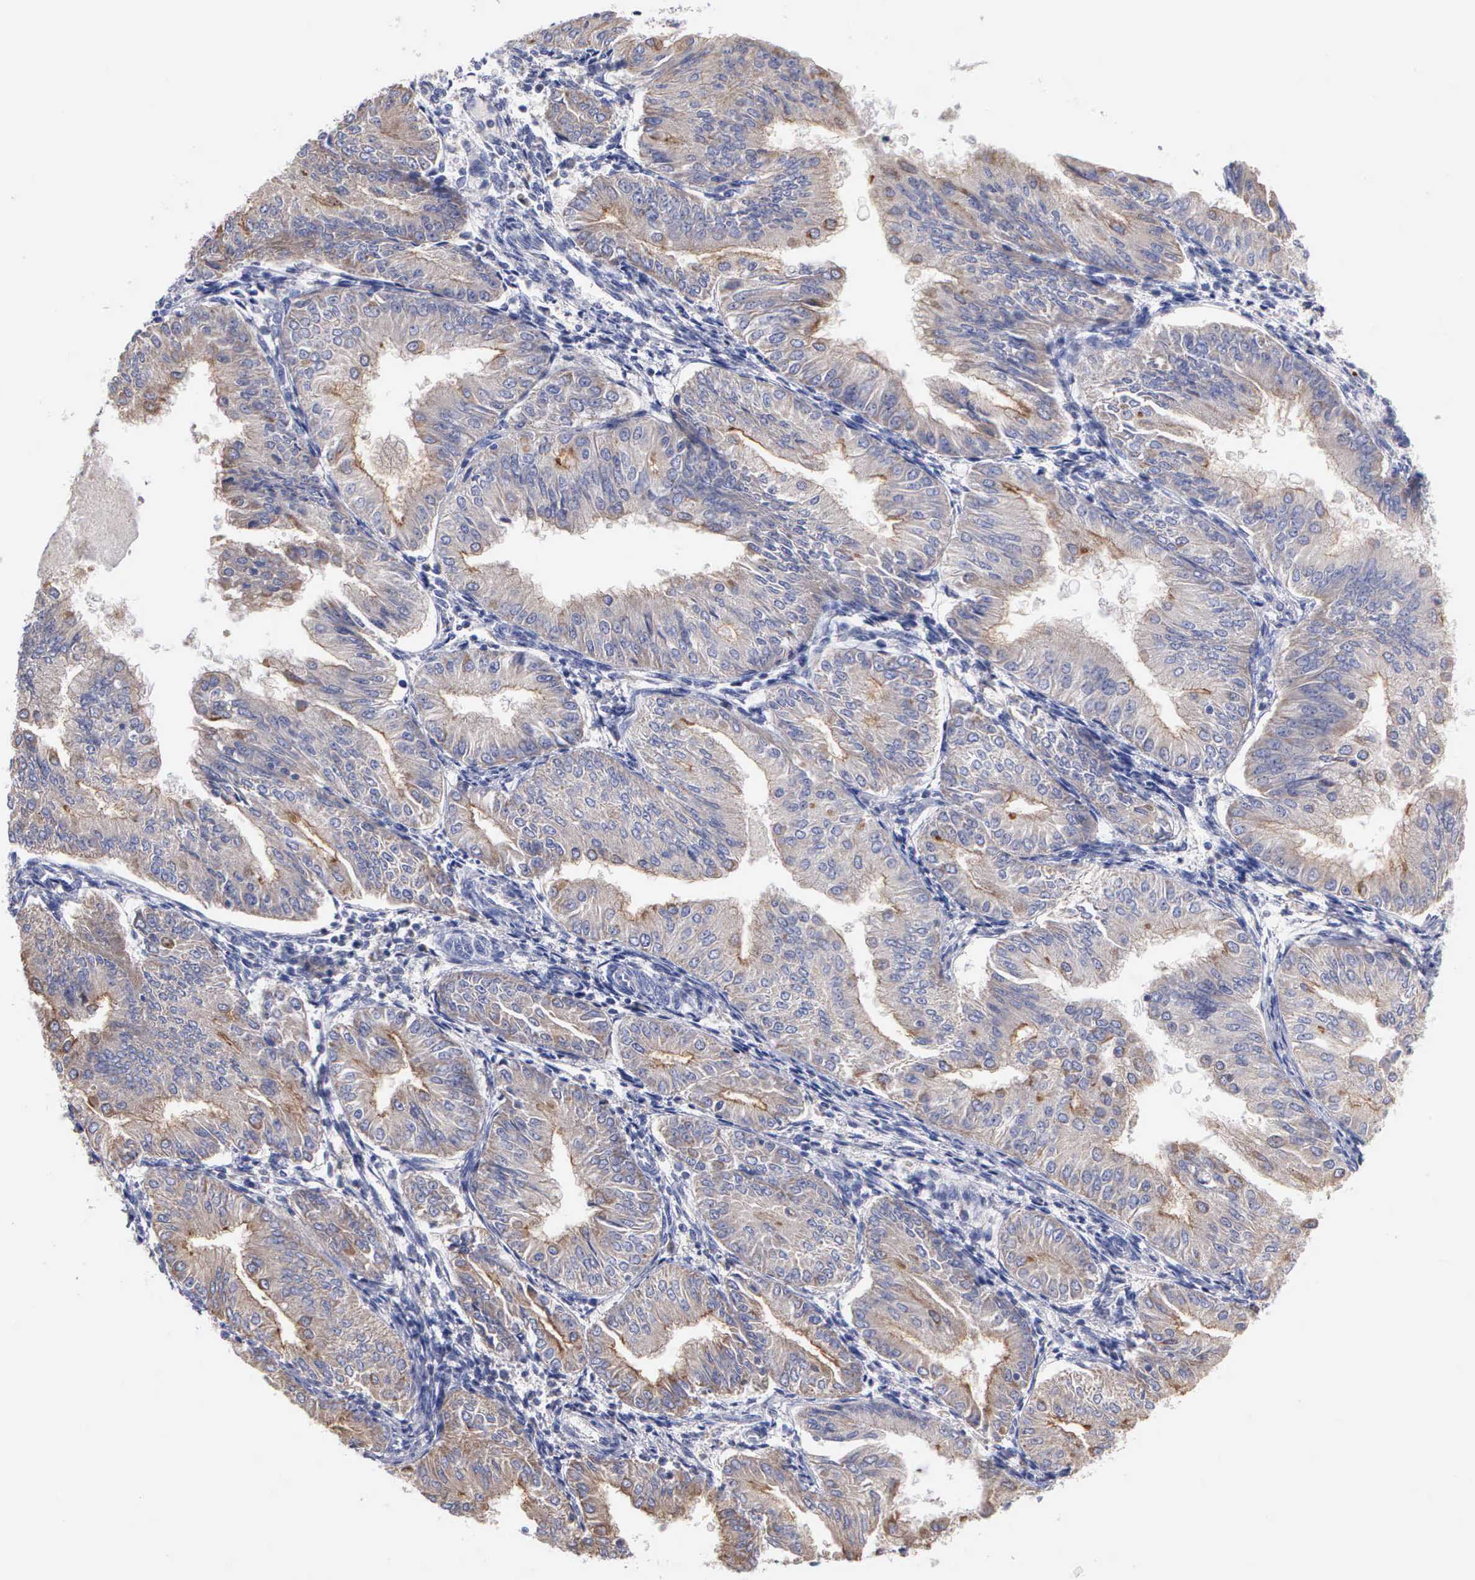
{"staining": {"intensity": "moderate", "quantity": ">75%", "location": "cytoplasmic/membranous"}, "tissue": "endometrial cancer", "cell_type": "Tumor cells", "image_type": "cancer", "snomed": [{"axis": "morphology", "description": "Adenocarcinoma, NOS"}, {"axis": "topography", "description": "Endometrium"}], "caption": "Endometrial cancer (adenocarcinoma) stained with a brown dye exhibits moderate cytoplasmic/membranous positive staining in approximately >75% of tumor cells.", "gene": "PTGS2", "patient": {"sex": "female", "age": 53}}